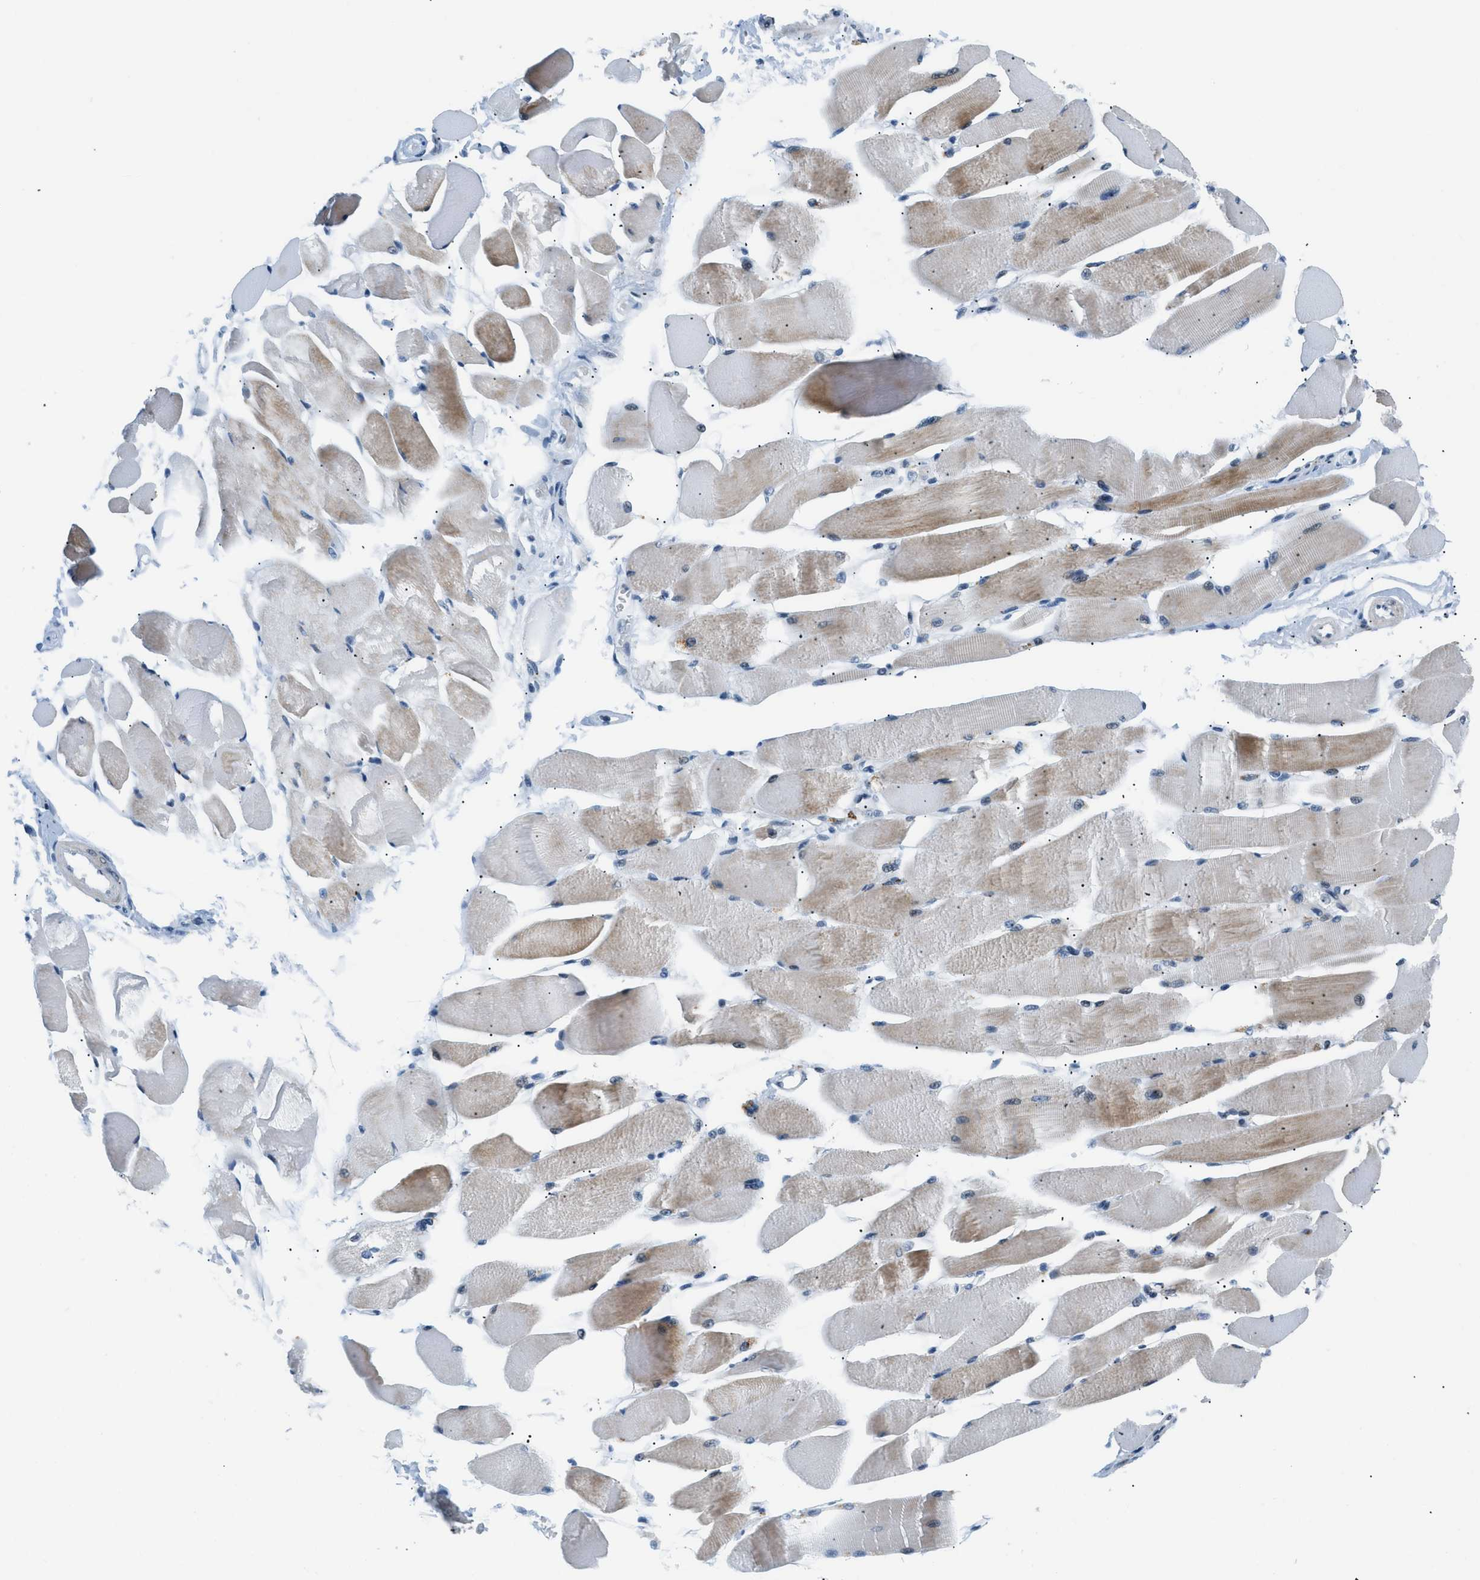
{"staining": {"intensity": "moderate", "quantity": "25%-75%", "location": "cytoplasmic/membranous"}, "tissue": "skeletal muscle", "cell_type": "Myocytes", "image_type": "normal", "snomed": [{"axis": "morphology", "description": "Normal tissue, NOS"}, {"axis": "topography", "description": "Skeletal muscle"}, {"axis": "topography", "description": "Peripheral nerve tissue"}], "caption": "High-magnification brightfield microscopy of normal skeletal muscle stained with DAB (brown) and counterstained with hematoxylin (blue). myocytes exhibit moderate cytoplasmic/membranous expression is identified in approximately25%-75% of cells.", "gene": "KCNC3", "patient": {"sex": "female", "age": 84}}